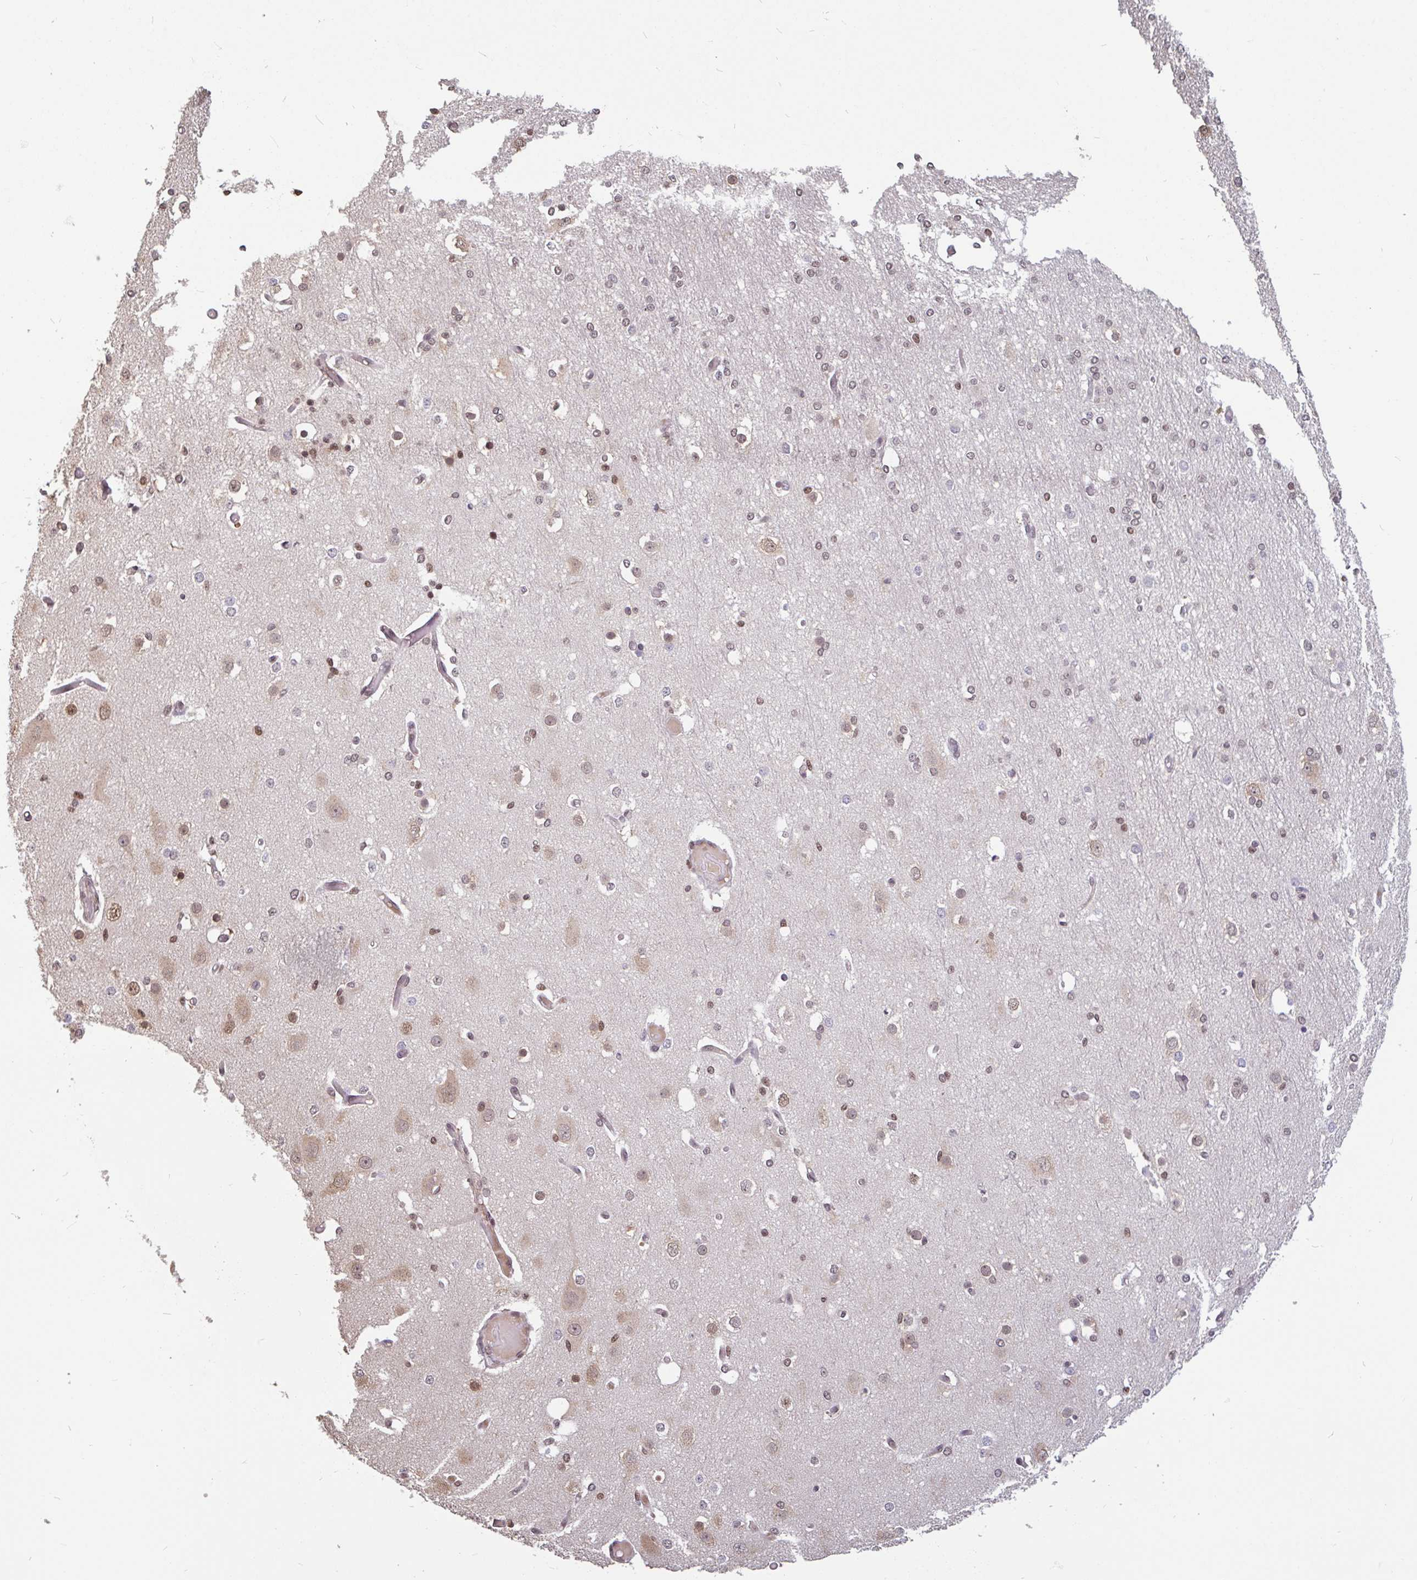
{"staining": {"intensity": "weak", "quantity": "25%-75%", "location": "nuclear"}, "tissue": "cerebral cortex", "cell_type": "Endothelial cells", "image_type": "normal", "snomed": [{"axis": "morphology", "description": "Normal tissue, NOS"}, {"axis": "morphology", "description": "Inflammation, NOS"}, {"axis": "topography", "description": "Cerebral cortex"}], "caption": "Immunohistochemical staining of benign cerebral cortex reveals weak nuclear protein positivity in approximately 25%-75% of endothelial cells.", "gene": "DR1", "patient": {"sex": "male", "age": 6}}